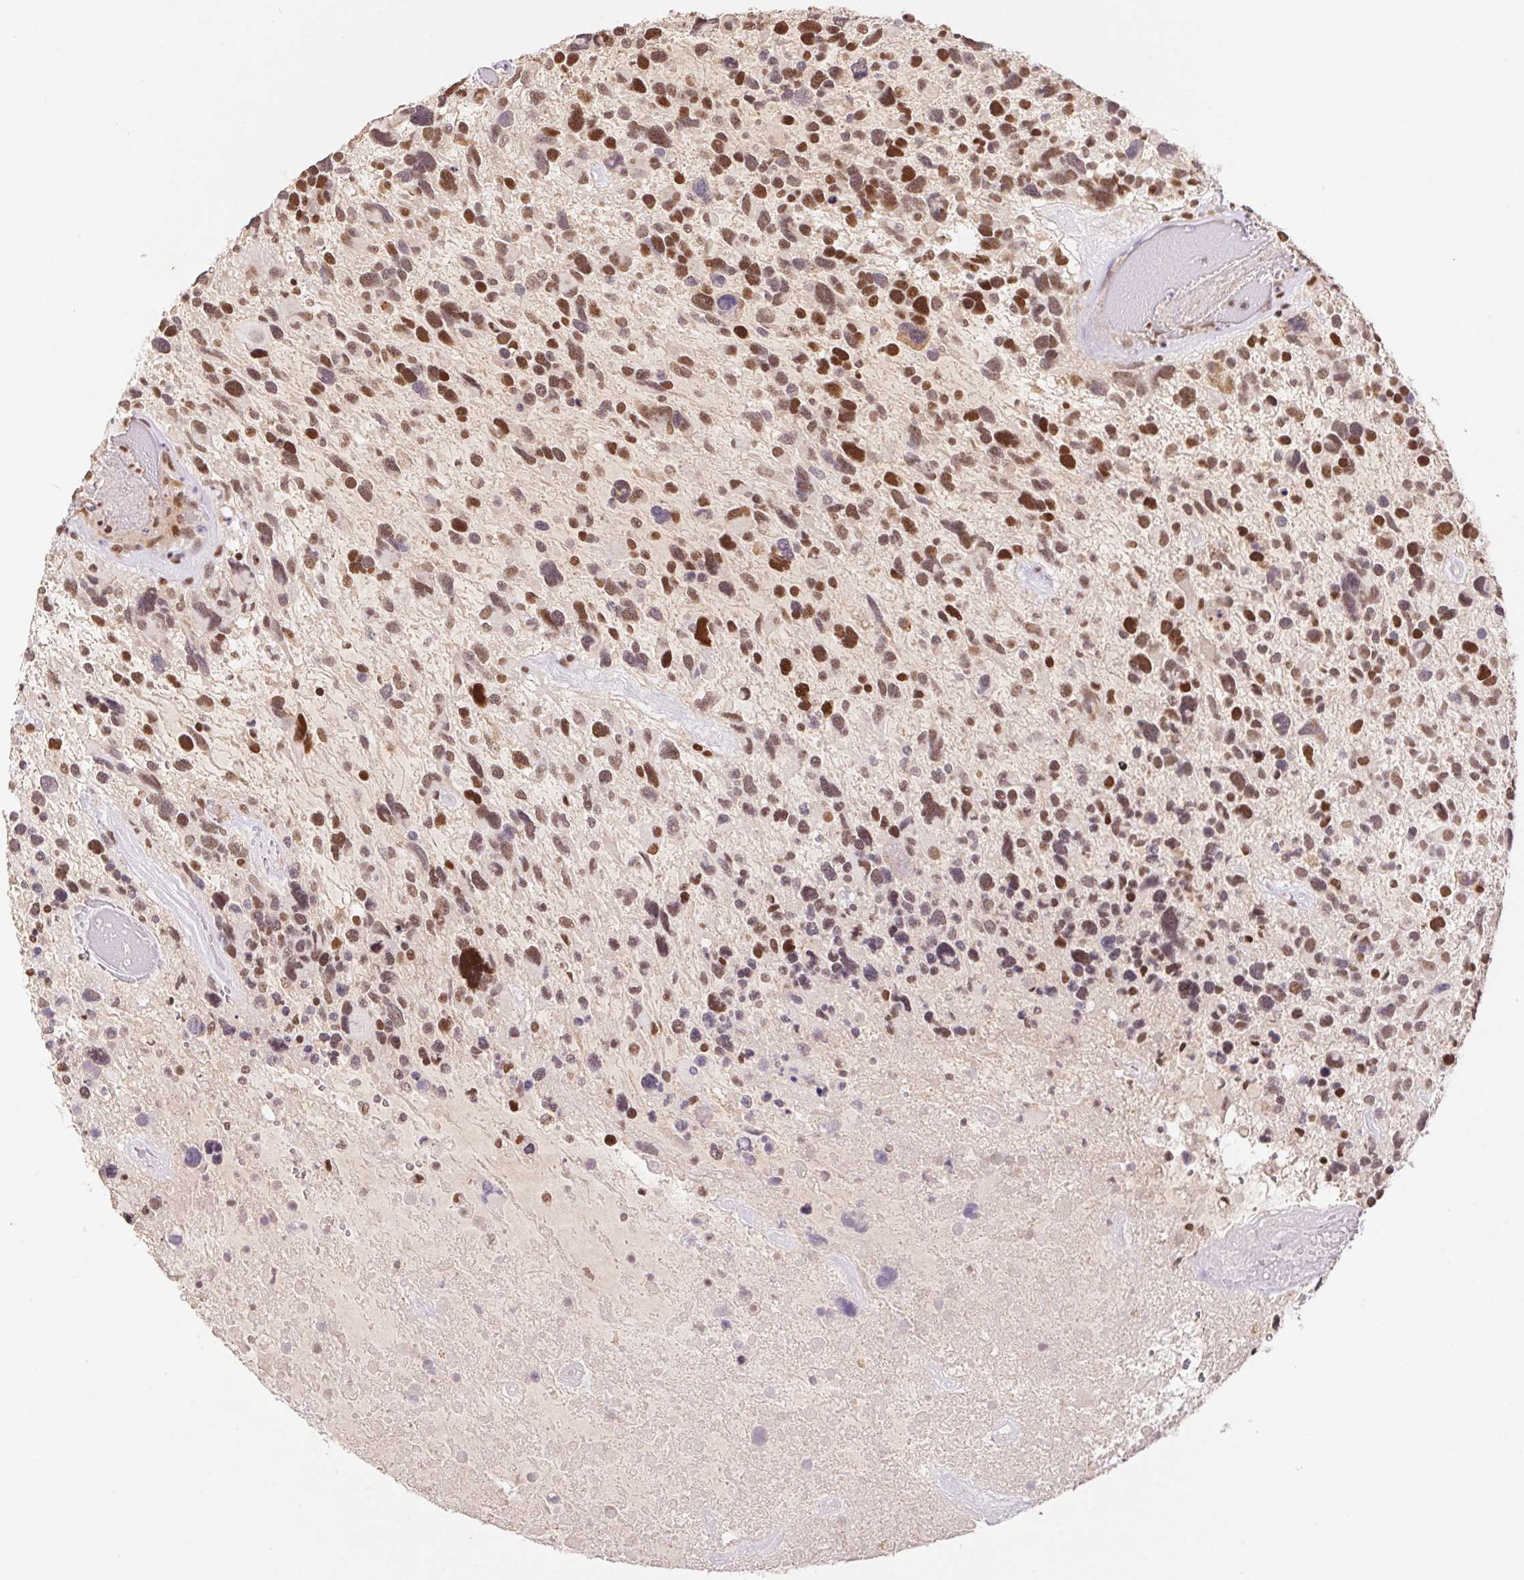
{"staining": {"intensity": "strong", "quantity": "25%-75%", "location": "nuclear"}, "tissue": "glioma", "cell_type": "Tumor cells", "image_type": "cancer", "snomed": [{"axis": "morphology", "description": "Glioma, malignant, High grade"}, {"axis": "topography", "description": "Brain"}], "caption": "Glioma stained with DAB (3,3'-diaminobenzidine) IHC displays high levels of strong nuclear expression in approximately 25%-75% of tumor cells. Nuclei are stained in blue.", "gene": "POLD3", "patient": {"sex": "male", "age": 49}}